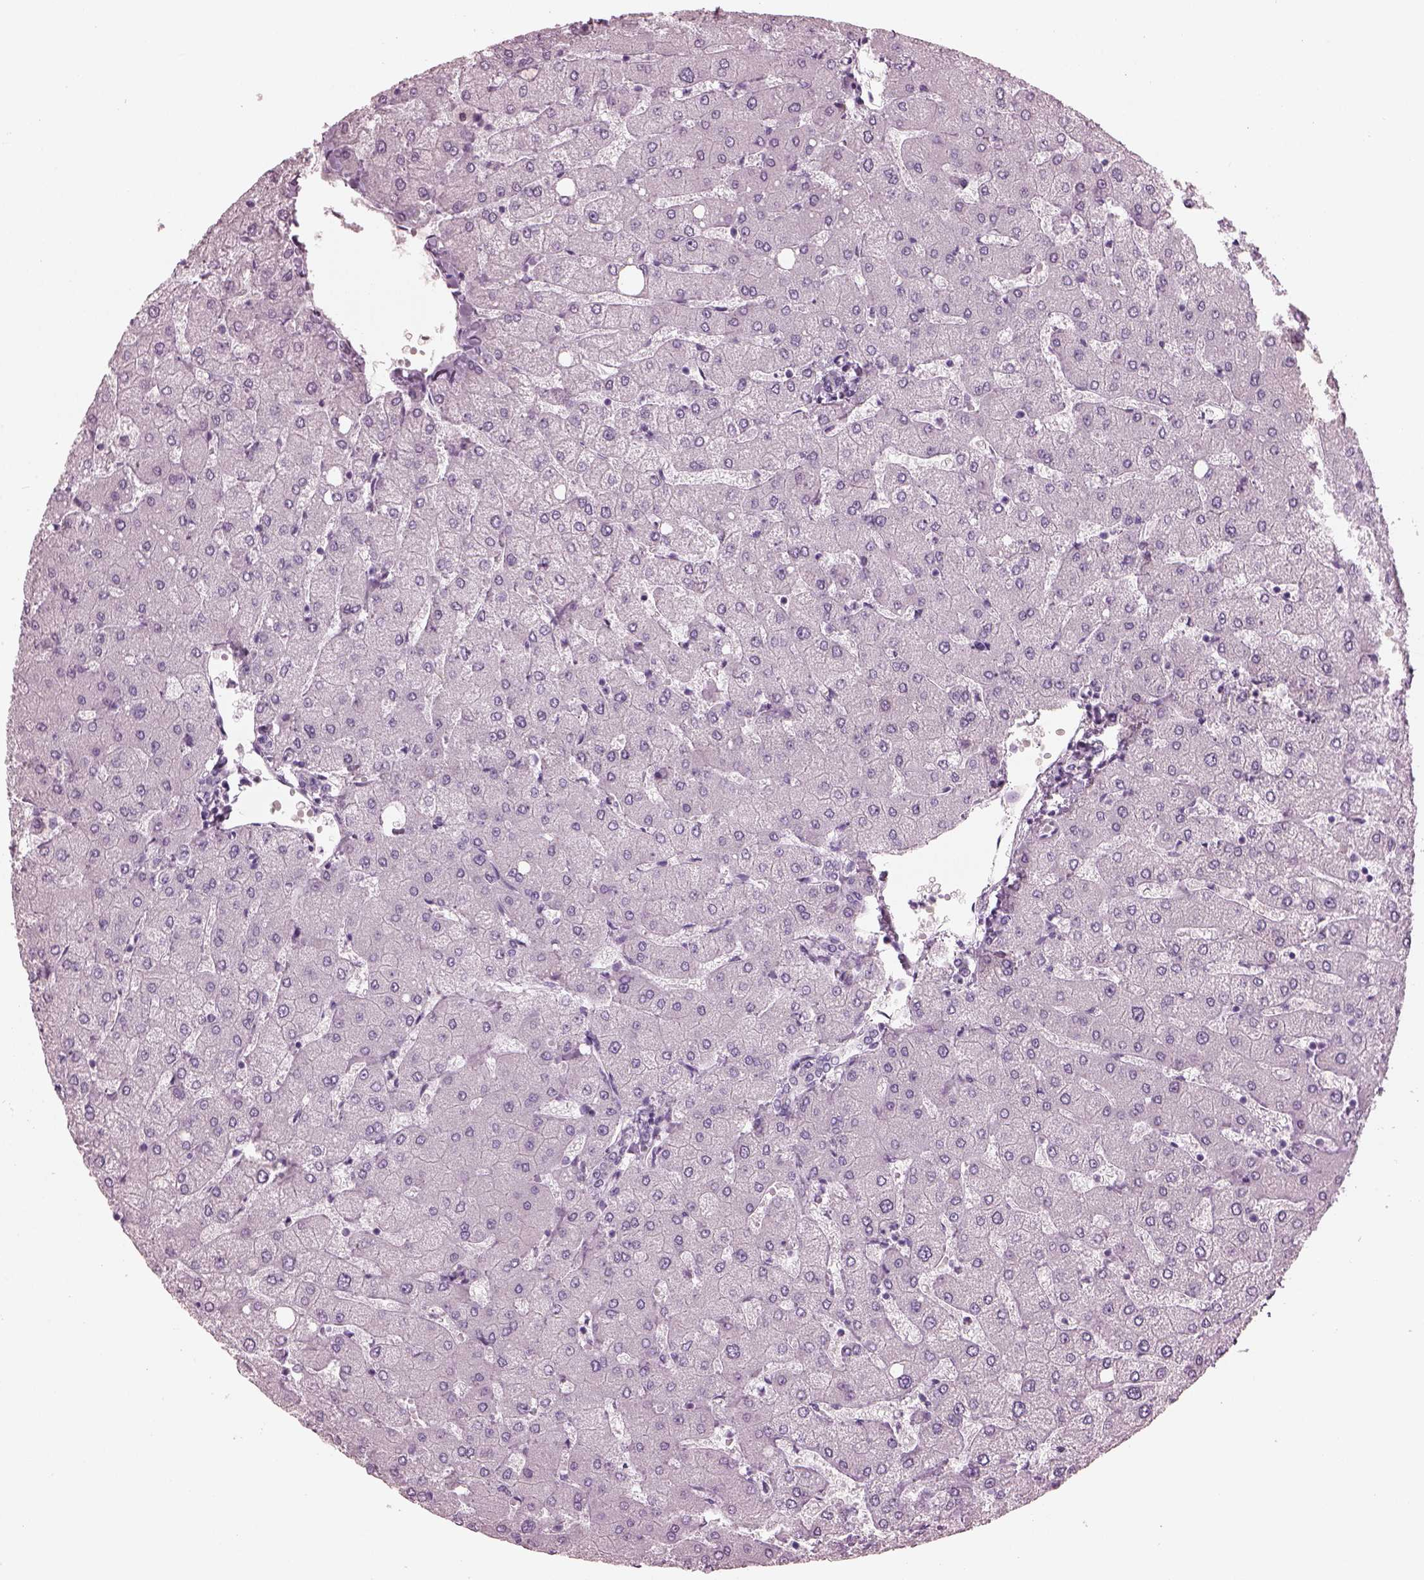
{"staining": {"intensity": "negative", "quantity": "none", "location": "none"}, "tissue": "liver", "cell_type": "Cholangiocytes", "image_type": "normal", "snomed": [{"axis": "morphology", "description": "Normal tissue, NOS"}, {"axis": "topography", "description": "Liver"}], "caption": "Liver stained for a protein using immunohistochemistry (IHC) shows no positivity cholangiocytes.", "gene": "HYDIN", "patient": {"sex": "female", "age": 54}}